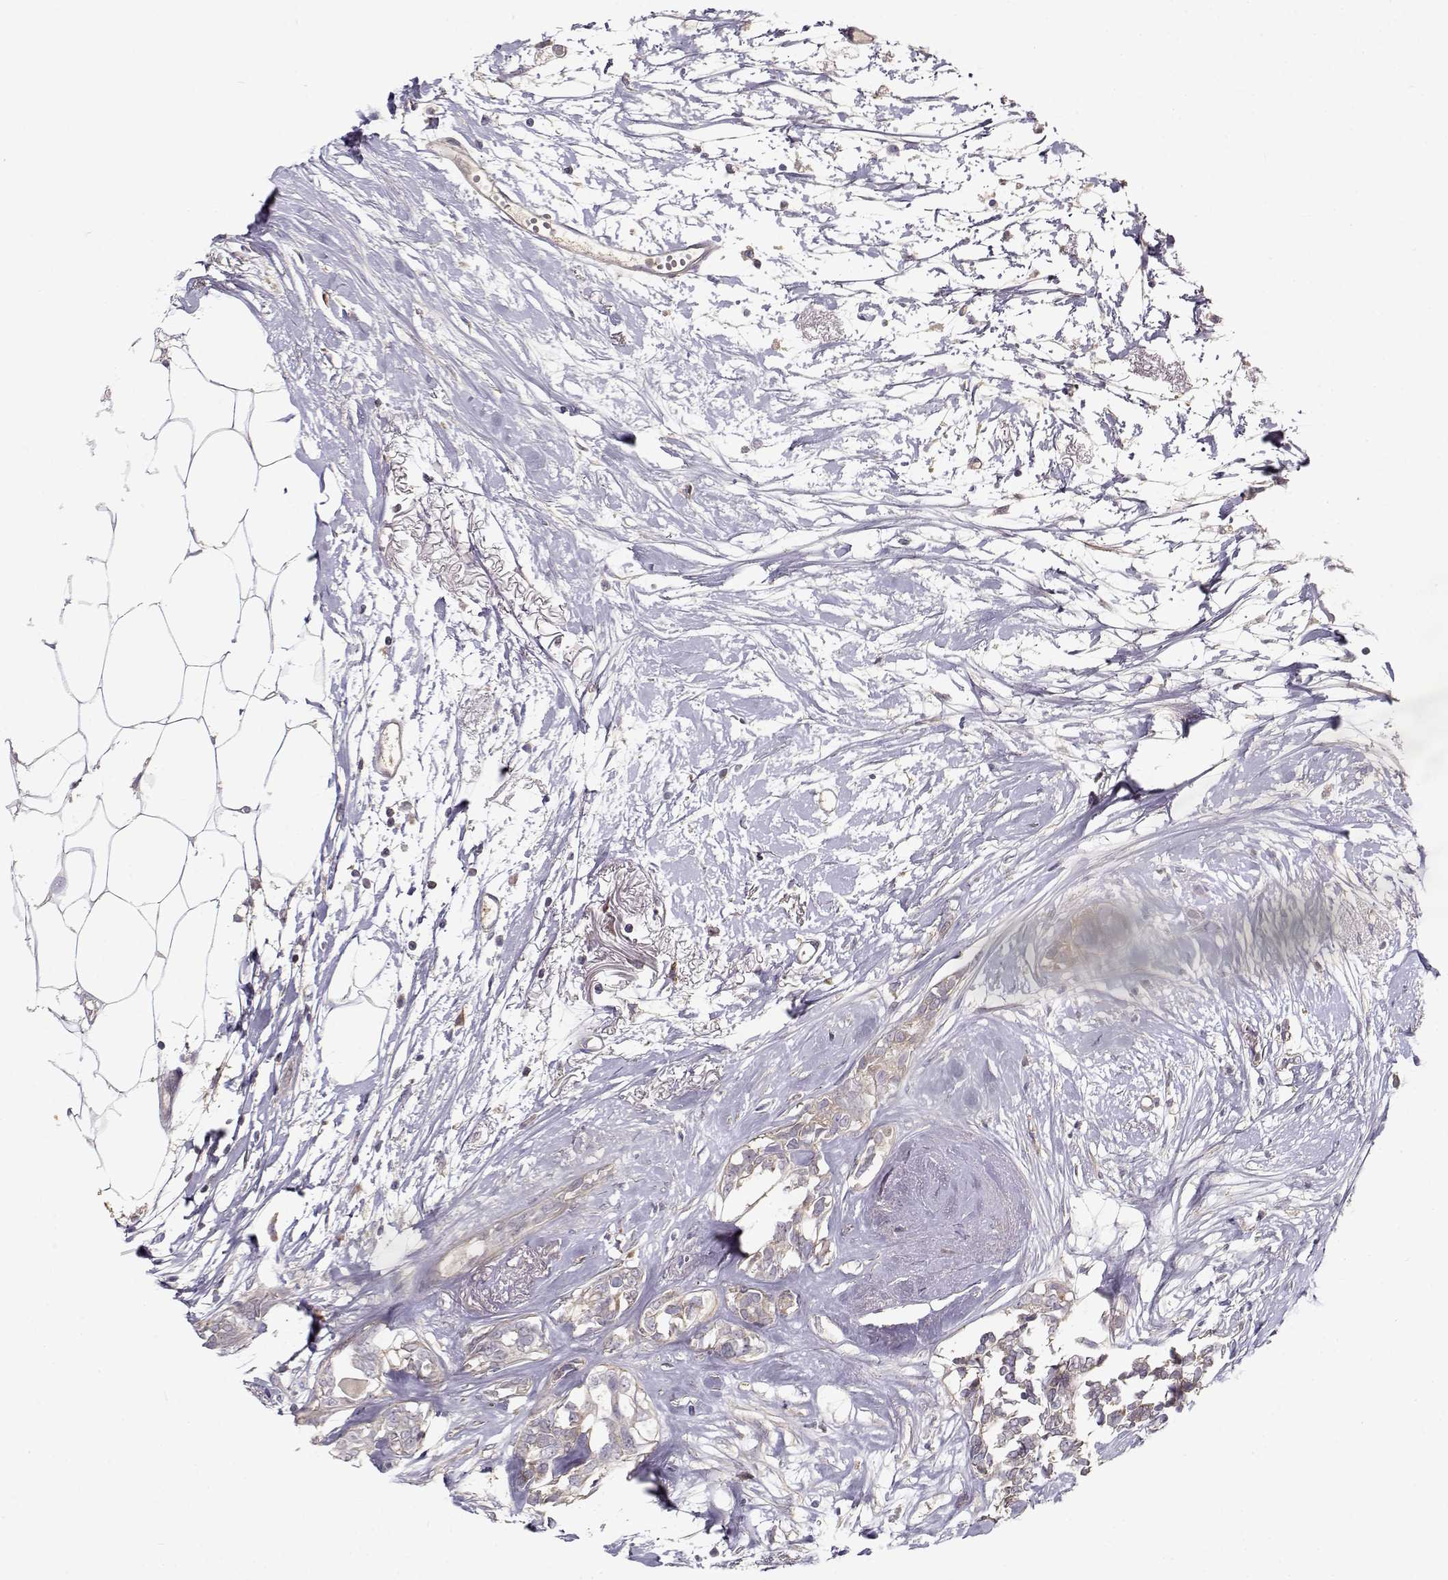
{"staining": {"intensity": "negative", "quantity": "none", "location": "none"}, "tissue": "breast cancer", "cell_type": "Tumor cells", "image_type": "cancer", "snomed": [{"axis": "morphology", "description": "Duct carcinoma"}, {"axis": "topography", "description": "Breast"}], "caption": "The histopathology image displays no staining of tumor cells in breast cancer. (DAB immunohistochemistry visualized using brightfield microscopy, high magnification).", "gene": "ENTPD8", "patient": {"sex": "female", "age": 40}}